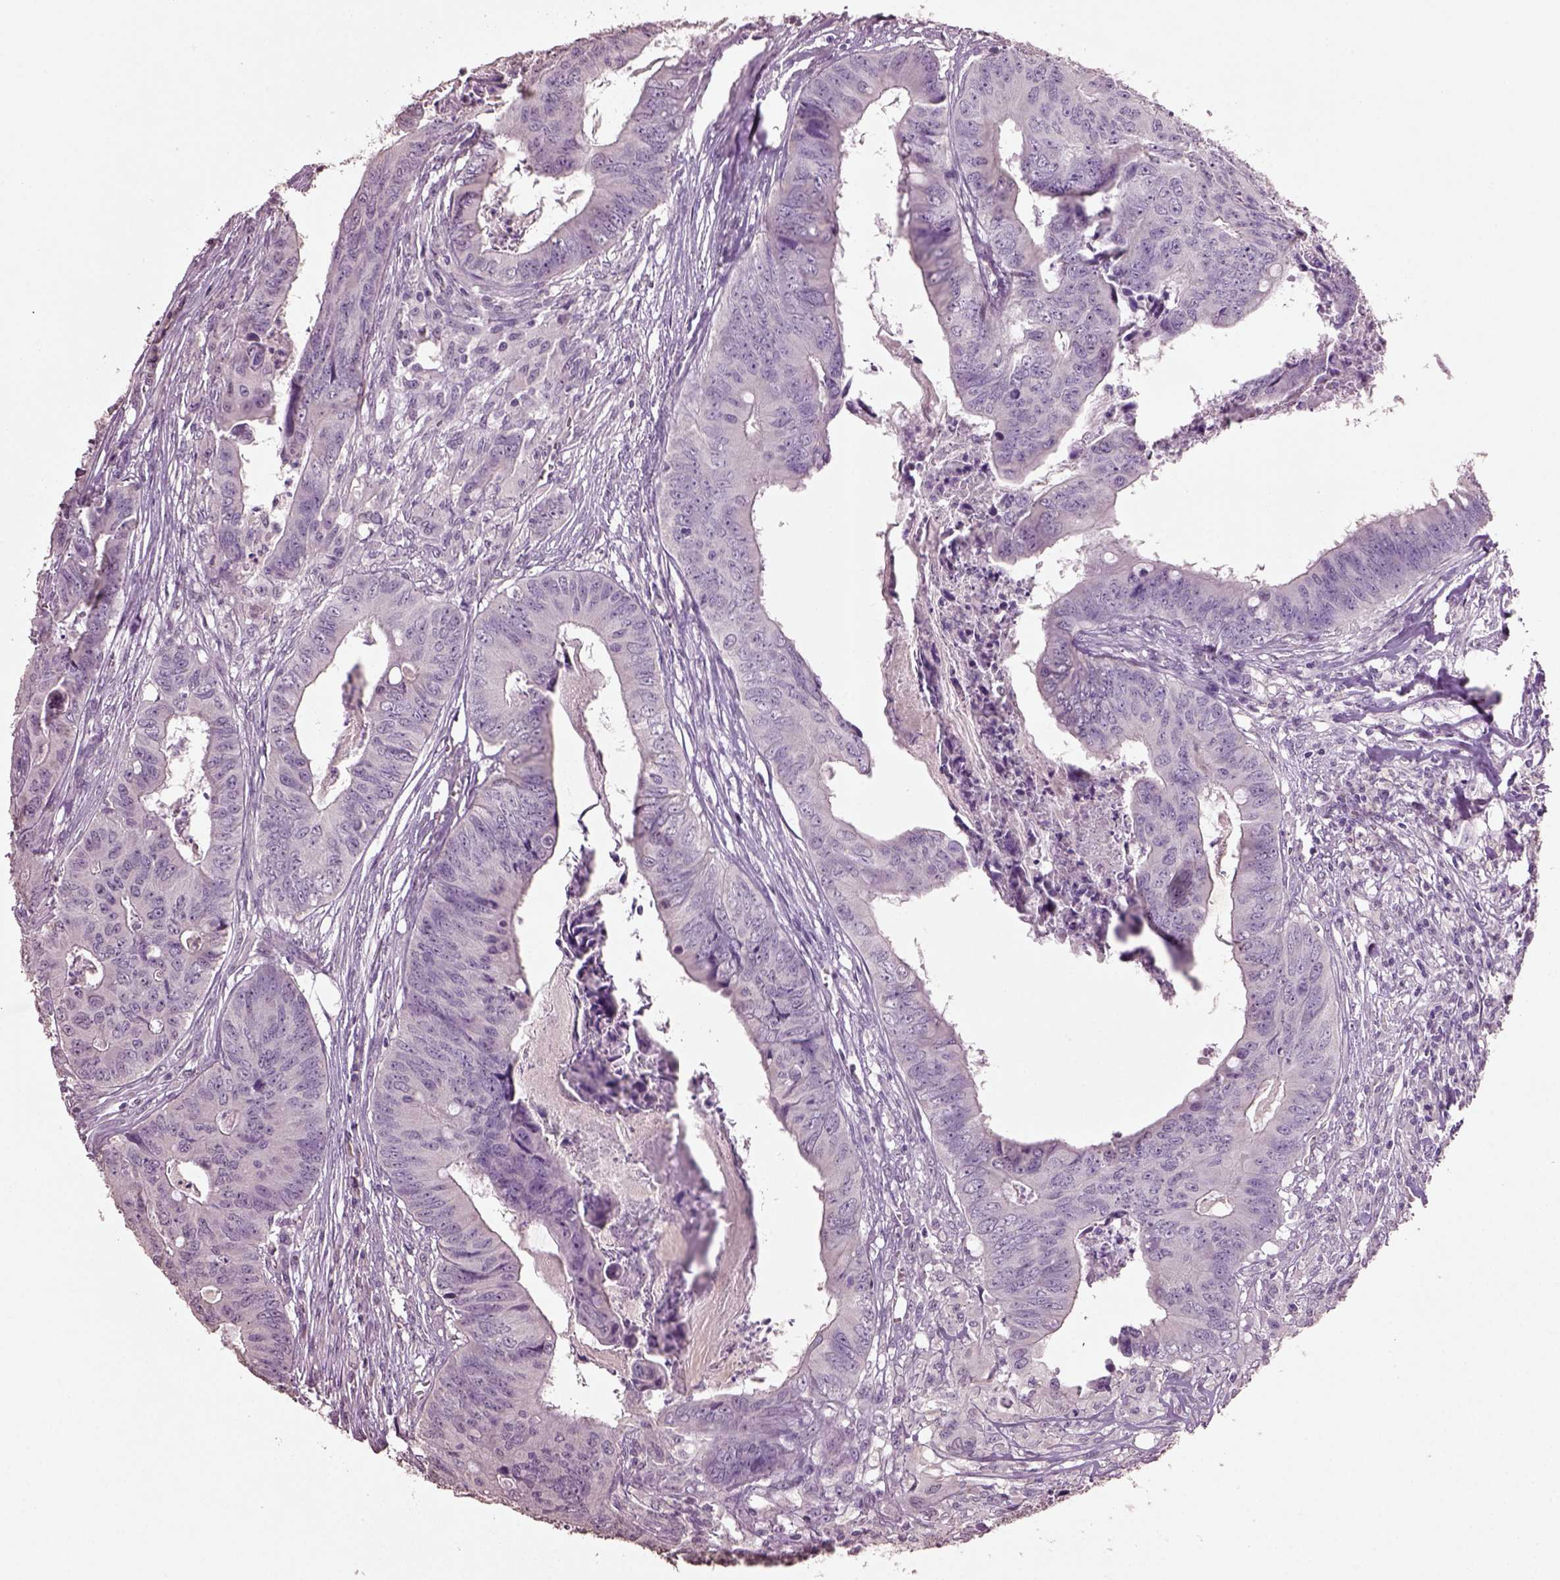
{"staining": {"intensity": "negative", "quantity": "none", "location": "none"}, "tissue": "colorectal cancer", "cell_type": "Tumor cells", "image_type": "cancer", "snomed": [{"axis": "morphology", "description": "Adenocarcinoma, NOS"}, {"axis": "topography", "description": "Colon"}], "caption": "Colorectal adenocarcinoma was stained to show a protein in brown. There is no significant expression in tumor cells. The staining is performed using DAB (3,3'-diaminobenzidine) brown chromogen with nuclei counter-stained in using hematoxylin.", "gene": "KCNIP3", "patient": {"sex": "male", "age": 84}}